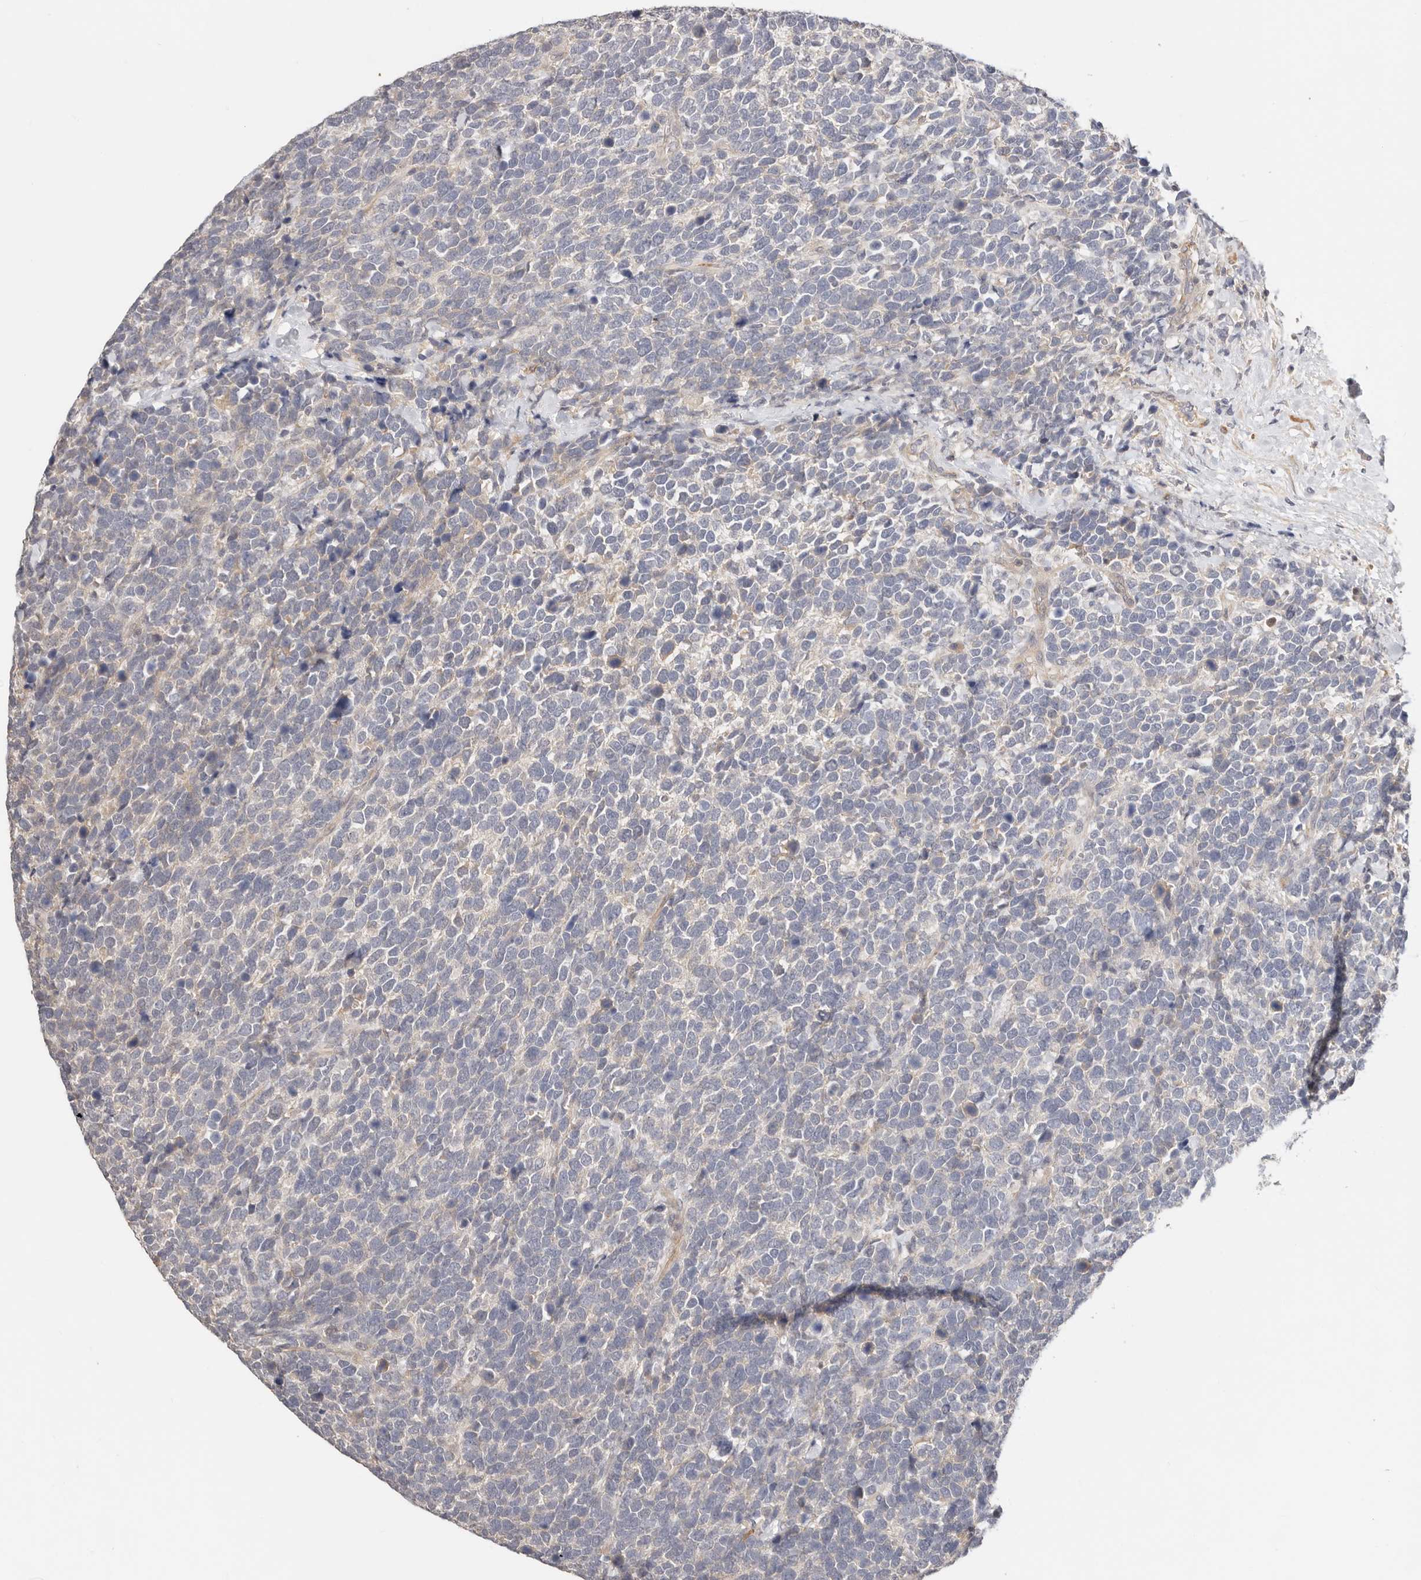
{"staining": {"intensity": "negative", "quantity": "none", "location": "none"}, "tissue": "urothelial cancer", "cell_type": "Tumor cells", "image_type": "cancer", "snomed": [{"axis": "morphology", "description": "Urothelial carcinoma, High grade"}, {"axis": "topography", "description": "Urinary bladder"}], "caption": "An image of human high-grade urothelial carcinoma is negative for staining in tumor cells.", "gene": "ZRANB1", "patient": {"sex": "female", "age": 82}}